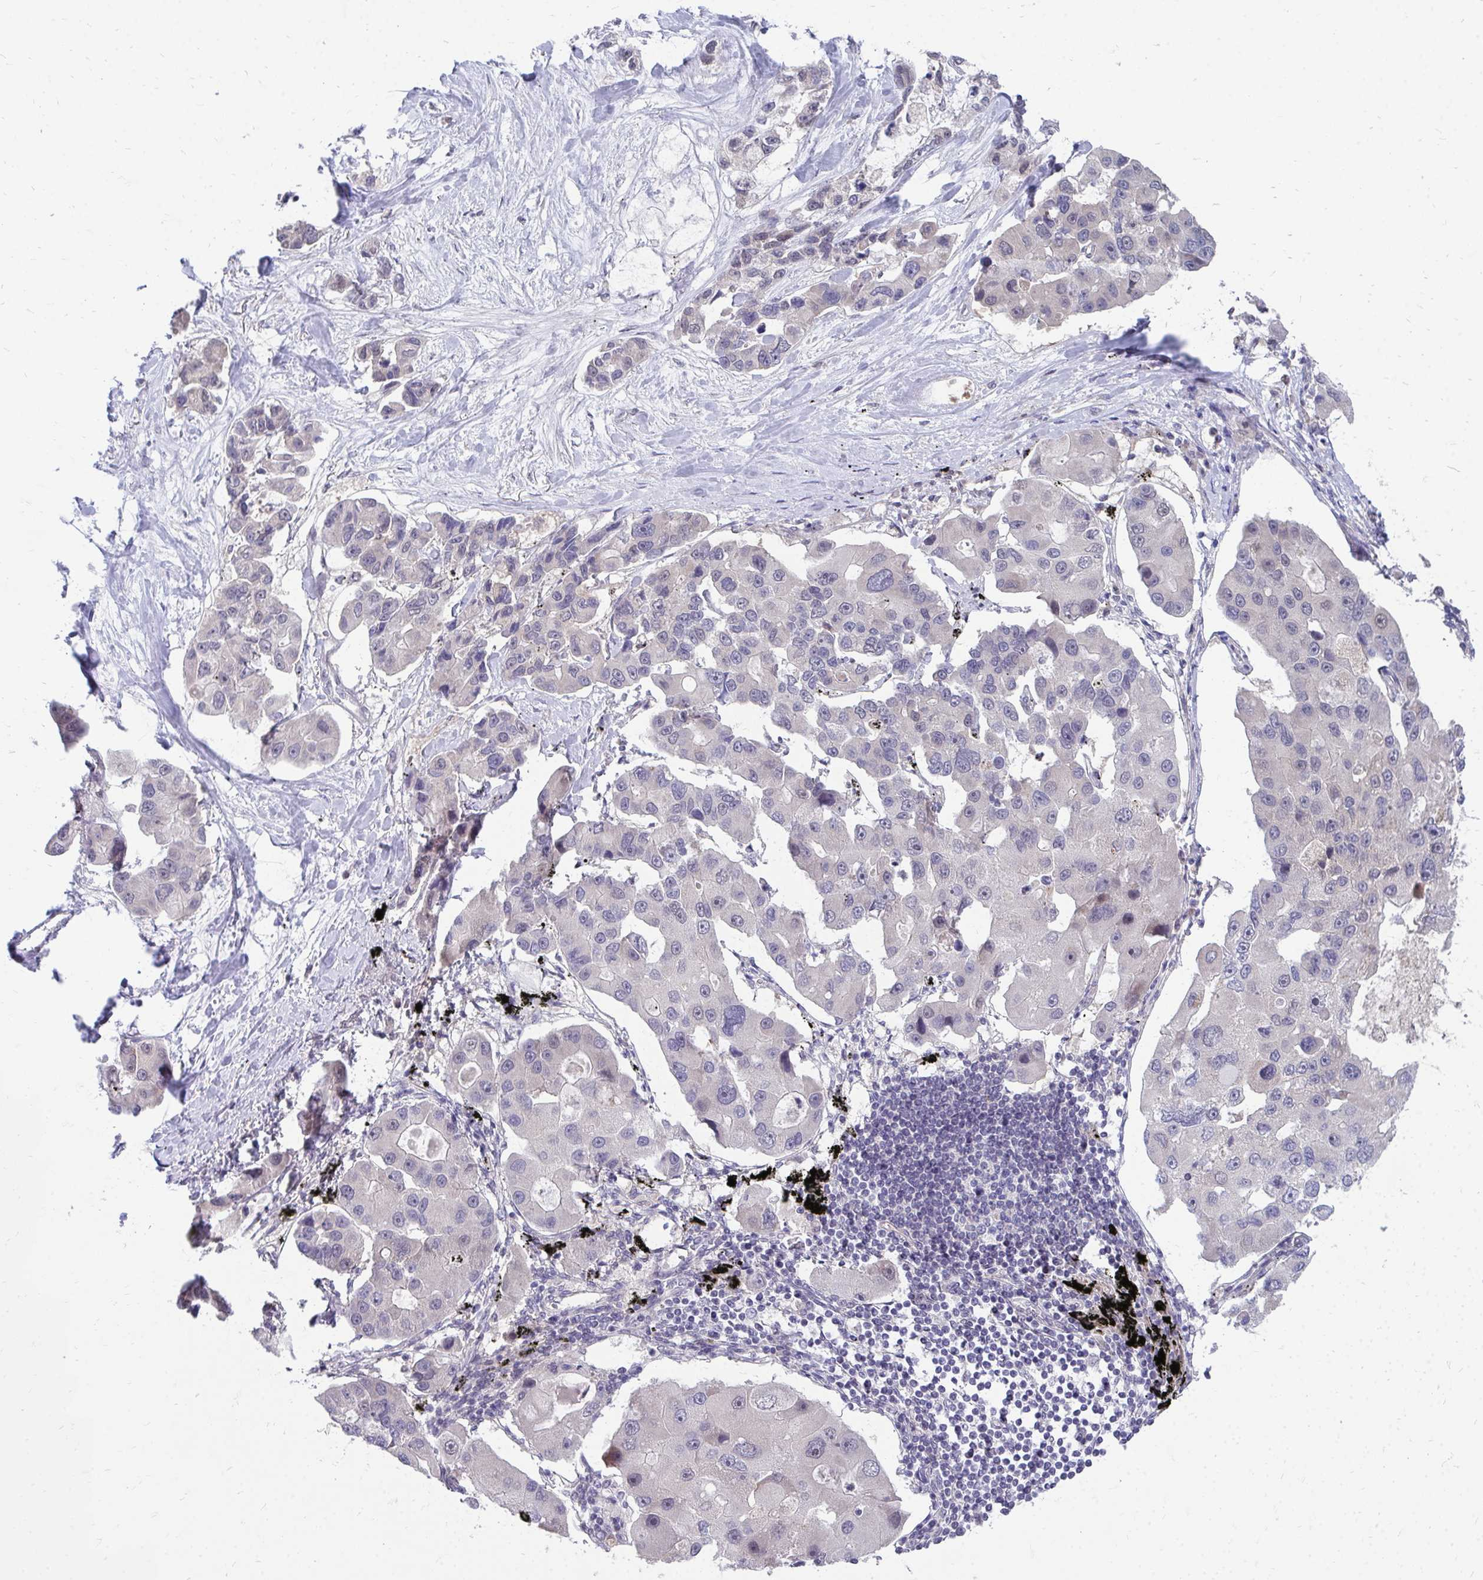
{"staining": {"intensity": "negative", "quantity": "none", "location": "none"}, "tissue": "lung cancer", "cell_type": "Tumor cells", "image_type": "cancer", "snomed": [{"axis": "morphology", "description": "Adenocarcinoma, NOS"}, {"axis": "topography", "description": "Lung"}], "caption": "Tumor cells show no significant protein expression in lung cancer. The staining was performed using DAB to visualize the protein expression in brown, while the nuclei were stained in blue with hematoxylin (Magnification: 20x).", "gene": "MROH8", "patient": {"sex": "female", "age": 54}}